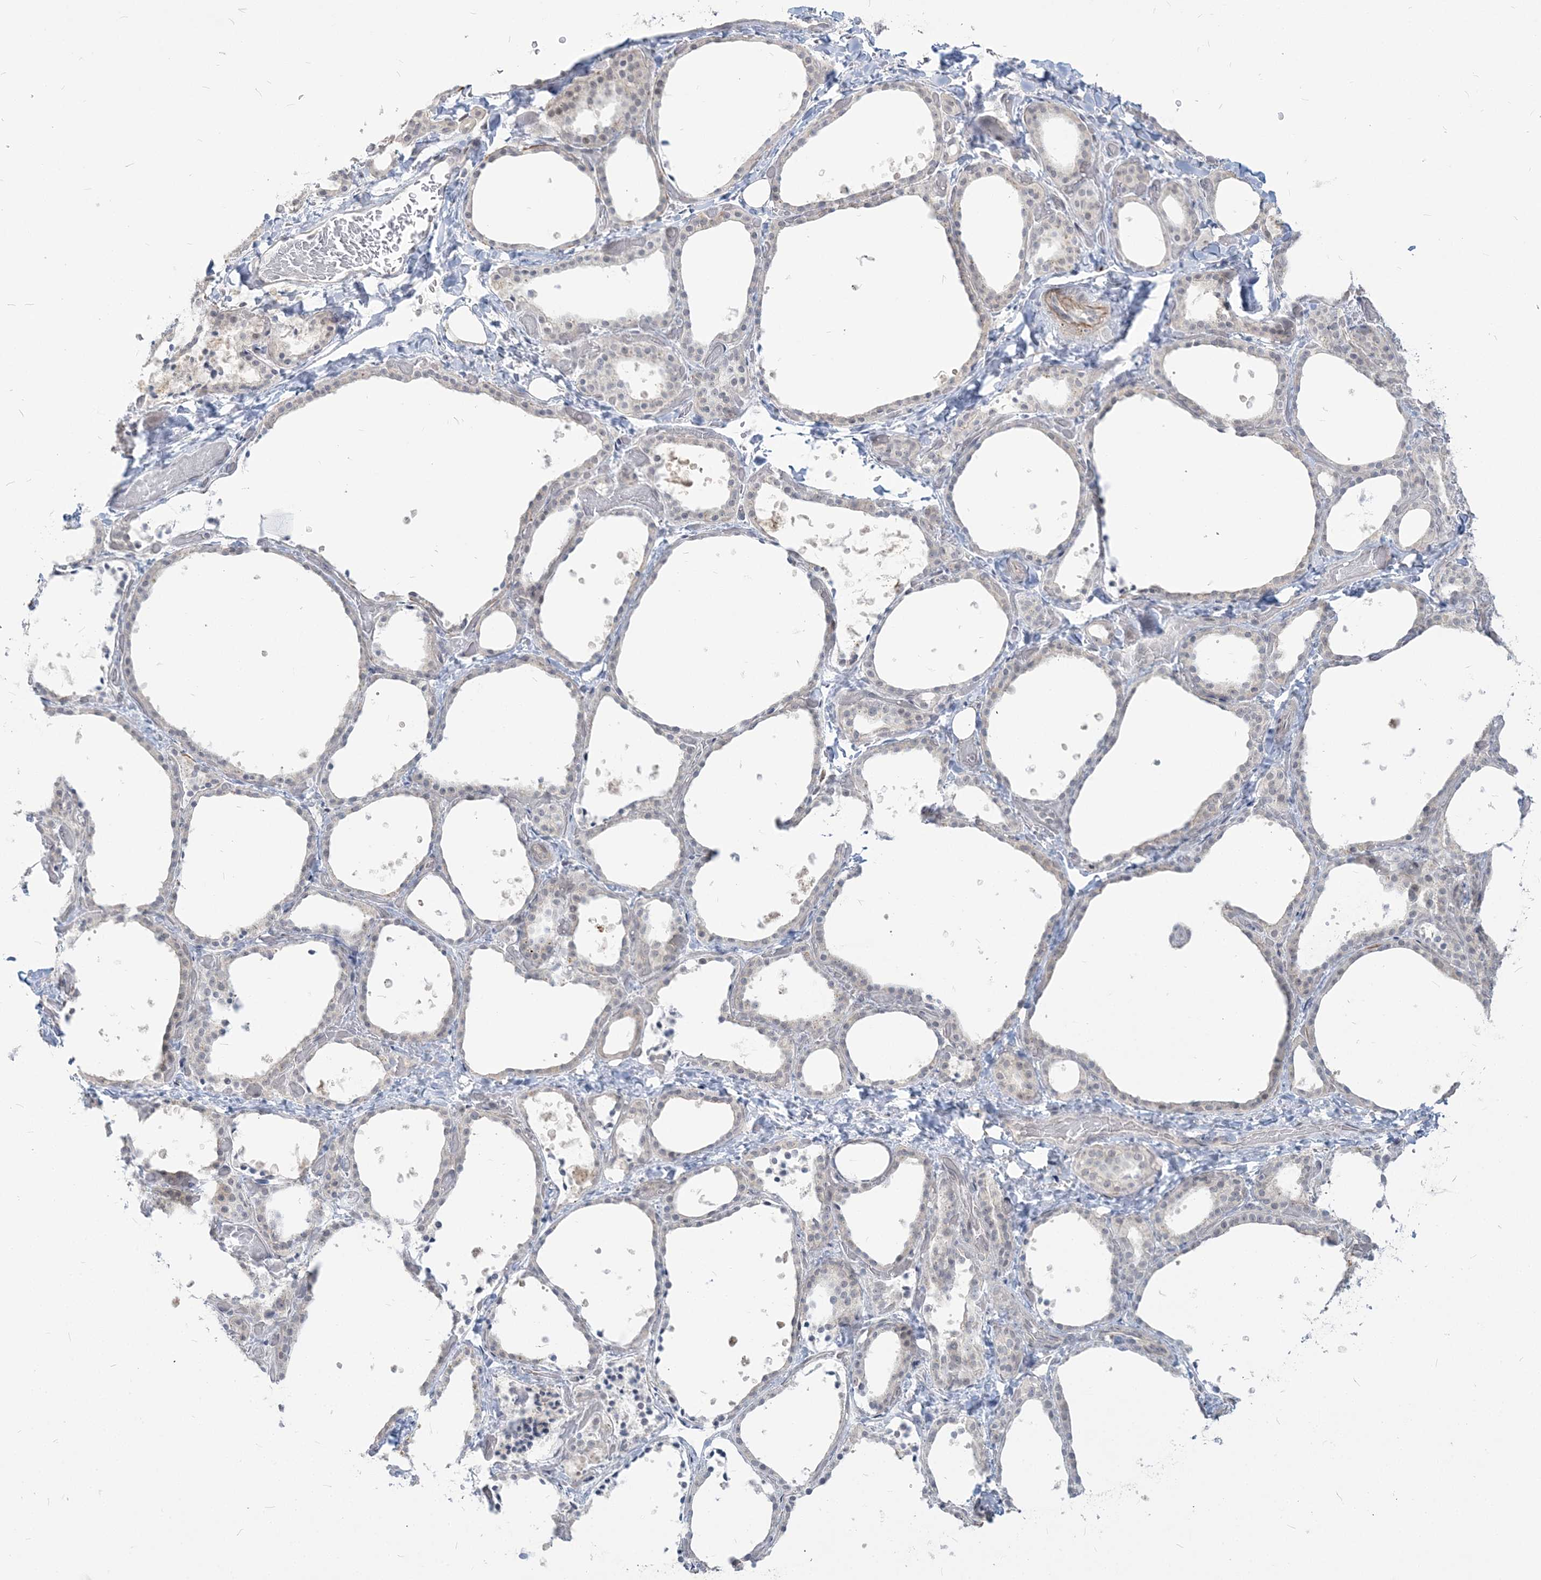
{"staining": {"intensity": "negative", "quantity": "none", "location": "none"}, "tissue": "thyroid gland", "cell_type": "Glandular cells", "image_type": "normal", "snomed": [{"axis": "morphology", "description": "Normal tissue, NOS"}, {"axis": "topography", "description": "Thyroid gland"}], "caption": "DAB immunohistochemical staining of unremarkable human thyroid gland demonstrates no significant positivity in glandular cells.", "gene": "SDAD1", "patient": {"sex": "female", "age": 44}}